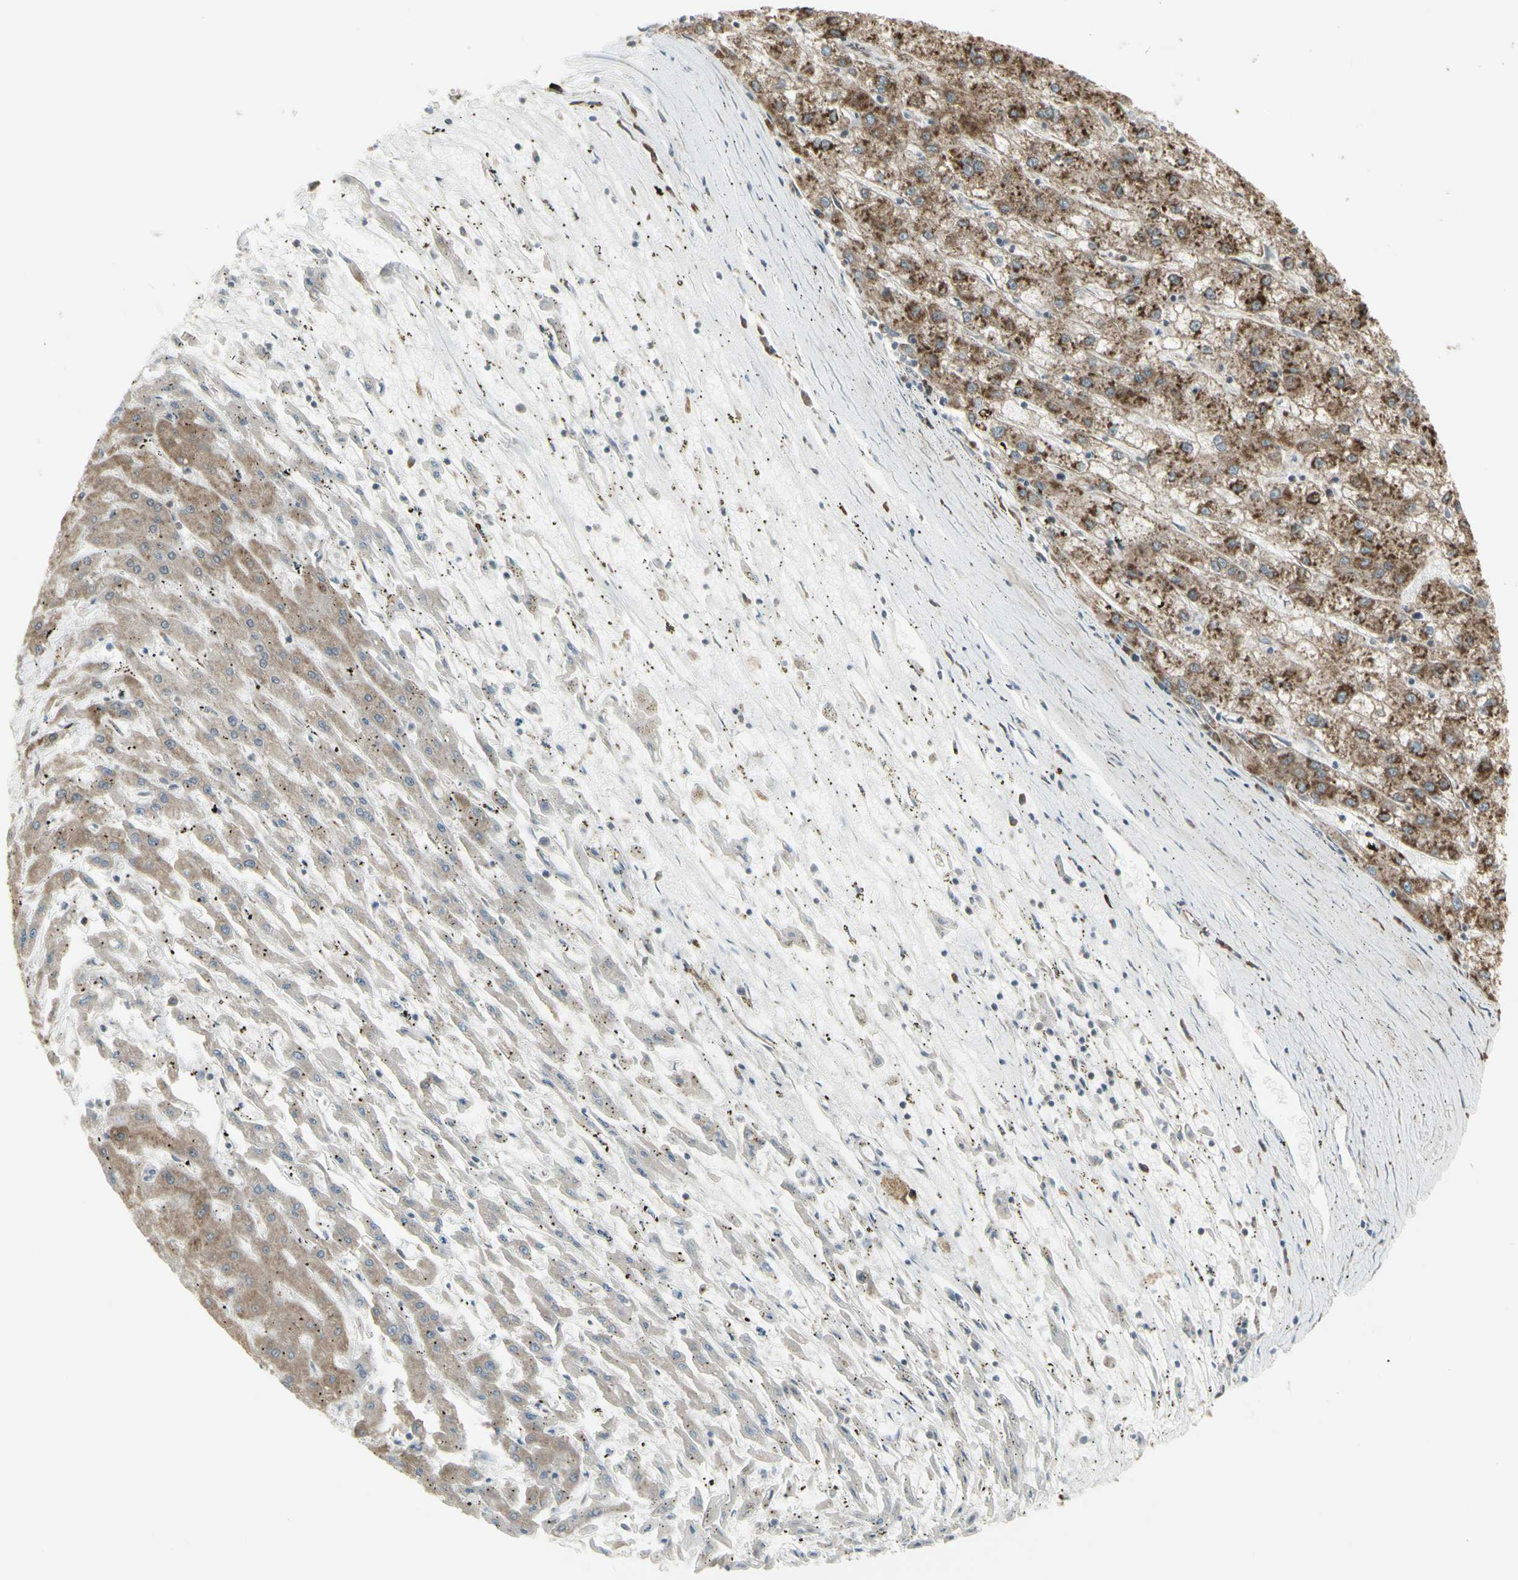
{"staining": {"intensity": "moderate", "quantity": ">75%", "location": "cytoplasmic/membranous"}, "tissue": "liver cancer", "cell_type": "Tumor cells", "image_type": "cancer", "snomed": [{"axis": "morphology", "description": "Carcinoma, Hepatocellular, NOS"}, {"axis": "topography", "description": "Liver"}], "caption": "Human liver hepatocellular carcinoma stained for a protein (brown) demonstrates moderate cytoplasmic/membranous positive positivity in about >75% of tumor cells.", "gene": "FKBP3", "patient": {"sex": "male", "age": 72}}